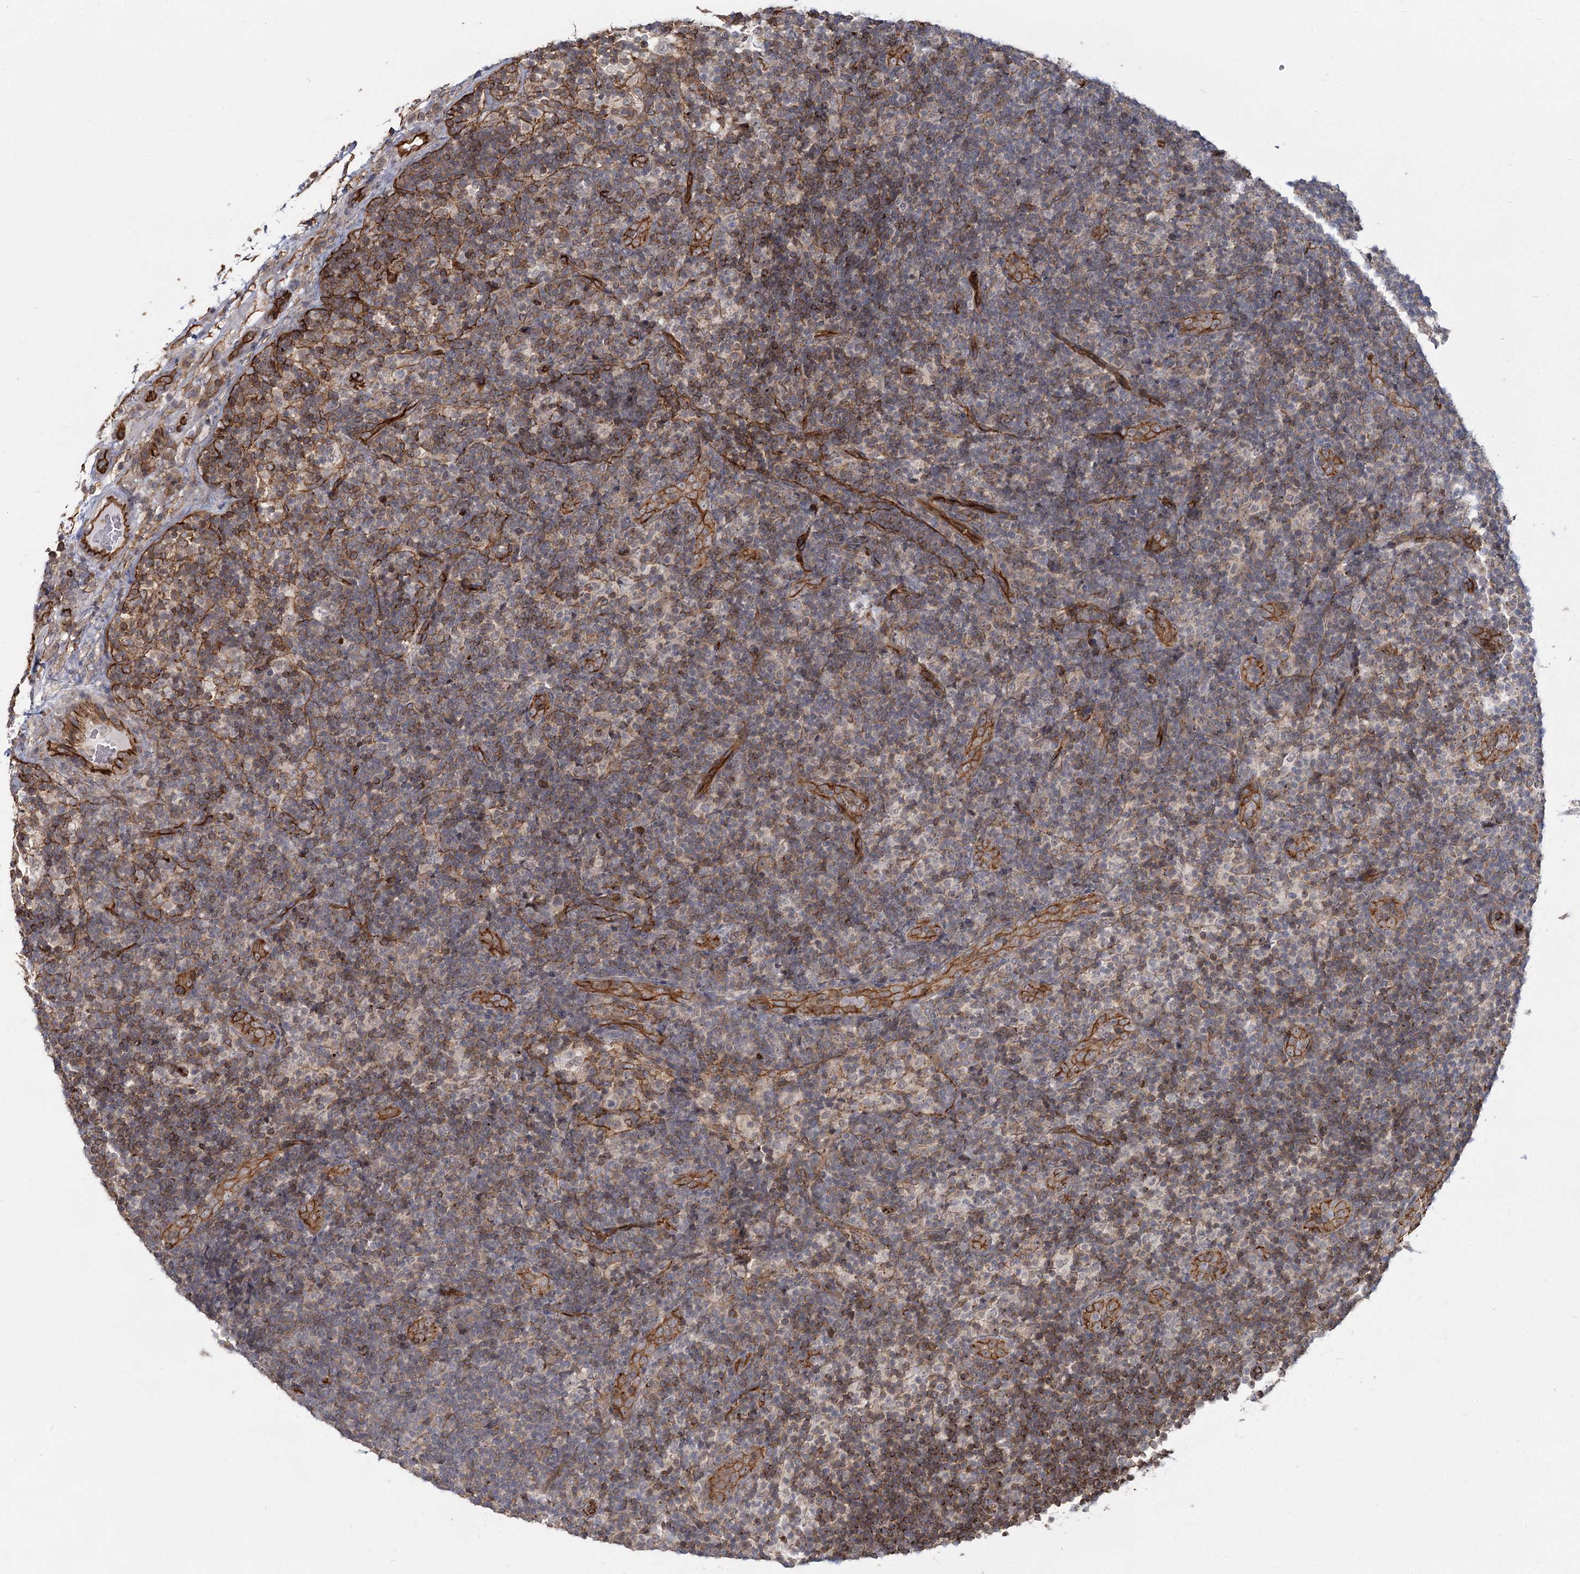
{"staining": {"intensity": "weak", "quantity": "<25%", "location": "cytoplasmic/membranous"}, "tissue": "lymph node", "cell_type": "Germinal center cells", "image_type": "normal", "snomed": [{"axis": "morphology", "description": "Normal tissue, NOS"}, {"axis": "topography", "description": "Lymph node"}], "caption": "IHC histopathology image of benign lymph node stained for a protein (brown), which exhibits no positivity in germinal center cells.", "gene": "RPP14", "patient": {"sex": "female", "age": 22}}